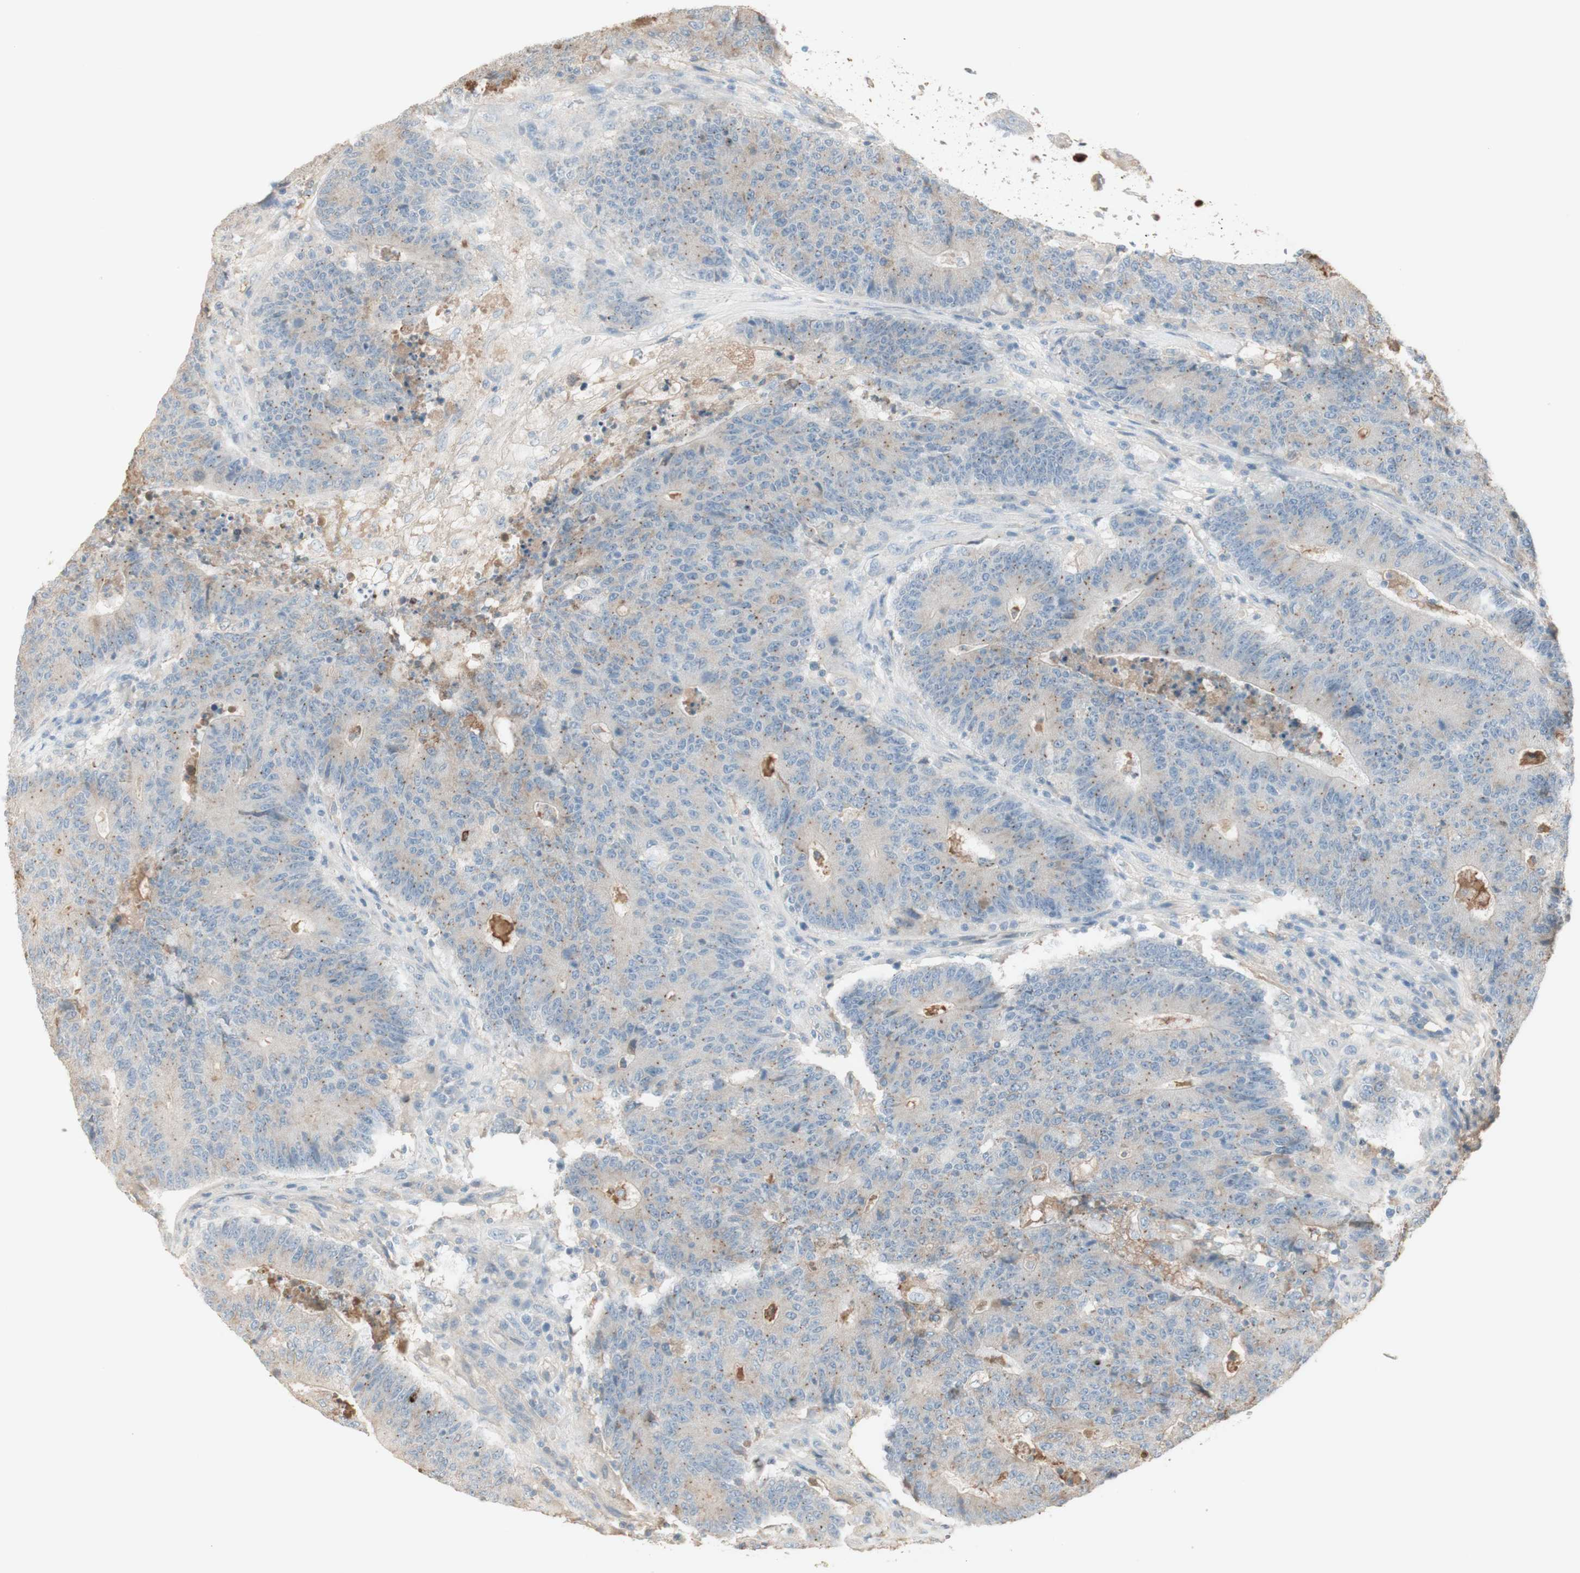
{"staining": {"intensity": "negative", "quantity": "none", "location": "none"}, "tissue": "colorectal cancer", "cell_type": "Tumor cells", "image_type": "cancer", "snomed": [{"axis": "morphology", "description": "Normal tissue, NOS"}, {"axis": "morphology", "description": "Adenocarcinoma, NOS"}, {"axis": "topography", "description": "Colon"}], "caption": "High magnification brightfield microscopy of colorectal cancer stained with DAB (3,3'-diaminobenzidine) (brown) and counterstained with hematoxylin (blue): tumor cells show no significant staining.", "gene": "IFNG", "patient": {"sex": "female", "age": 75}}